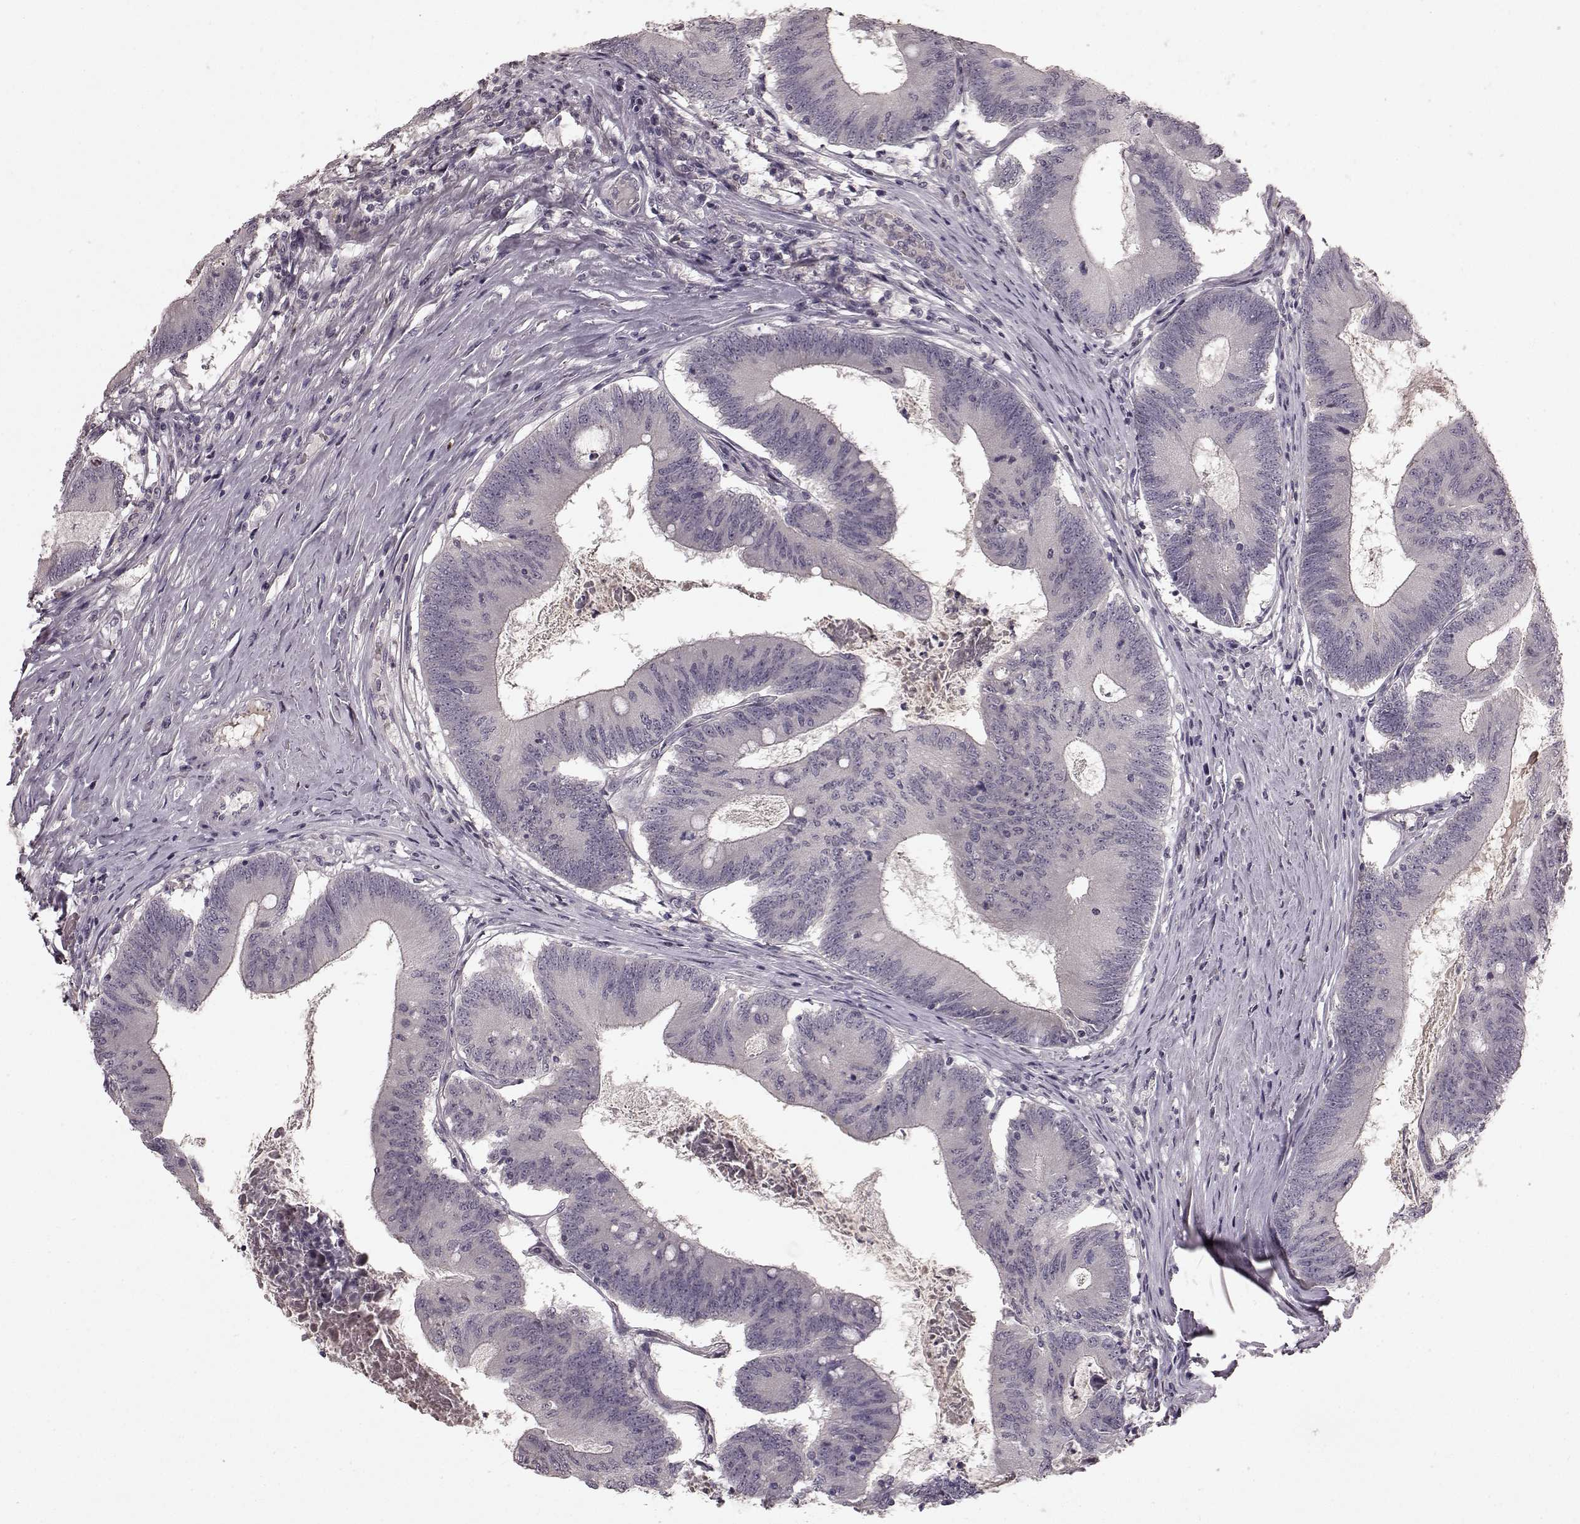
{"staining": {"intensity": "negative", "quantity": "none", "location": "none"}, "tissue": "colorectal cancer", "cell_type": "Tumor cells", "image_type": "cancer", "snomed": [{"axis": "morphology", "description": "Adenocarcinoma, NOS"}, {"axis": "topography", "description": "Colon"}], "caption": "Protein analysis of colorectal adenocarcinoma shows no significant positivity in tumor cells.", "gene": "SLC22A18", "patient": {"sex": "female", "age": 70}}